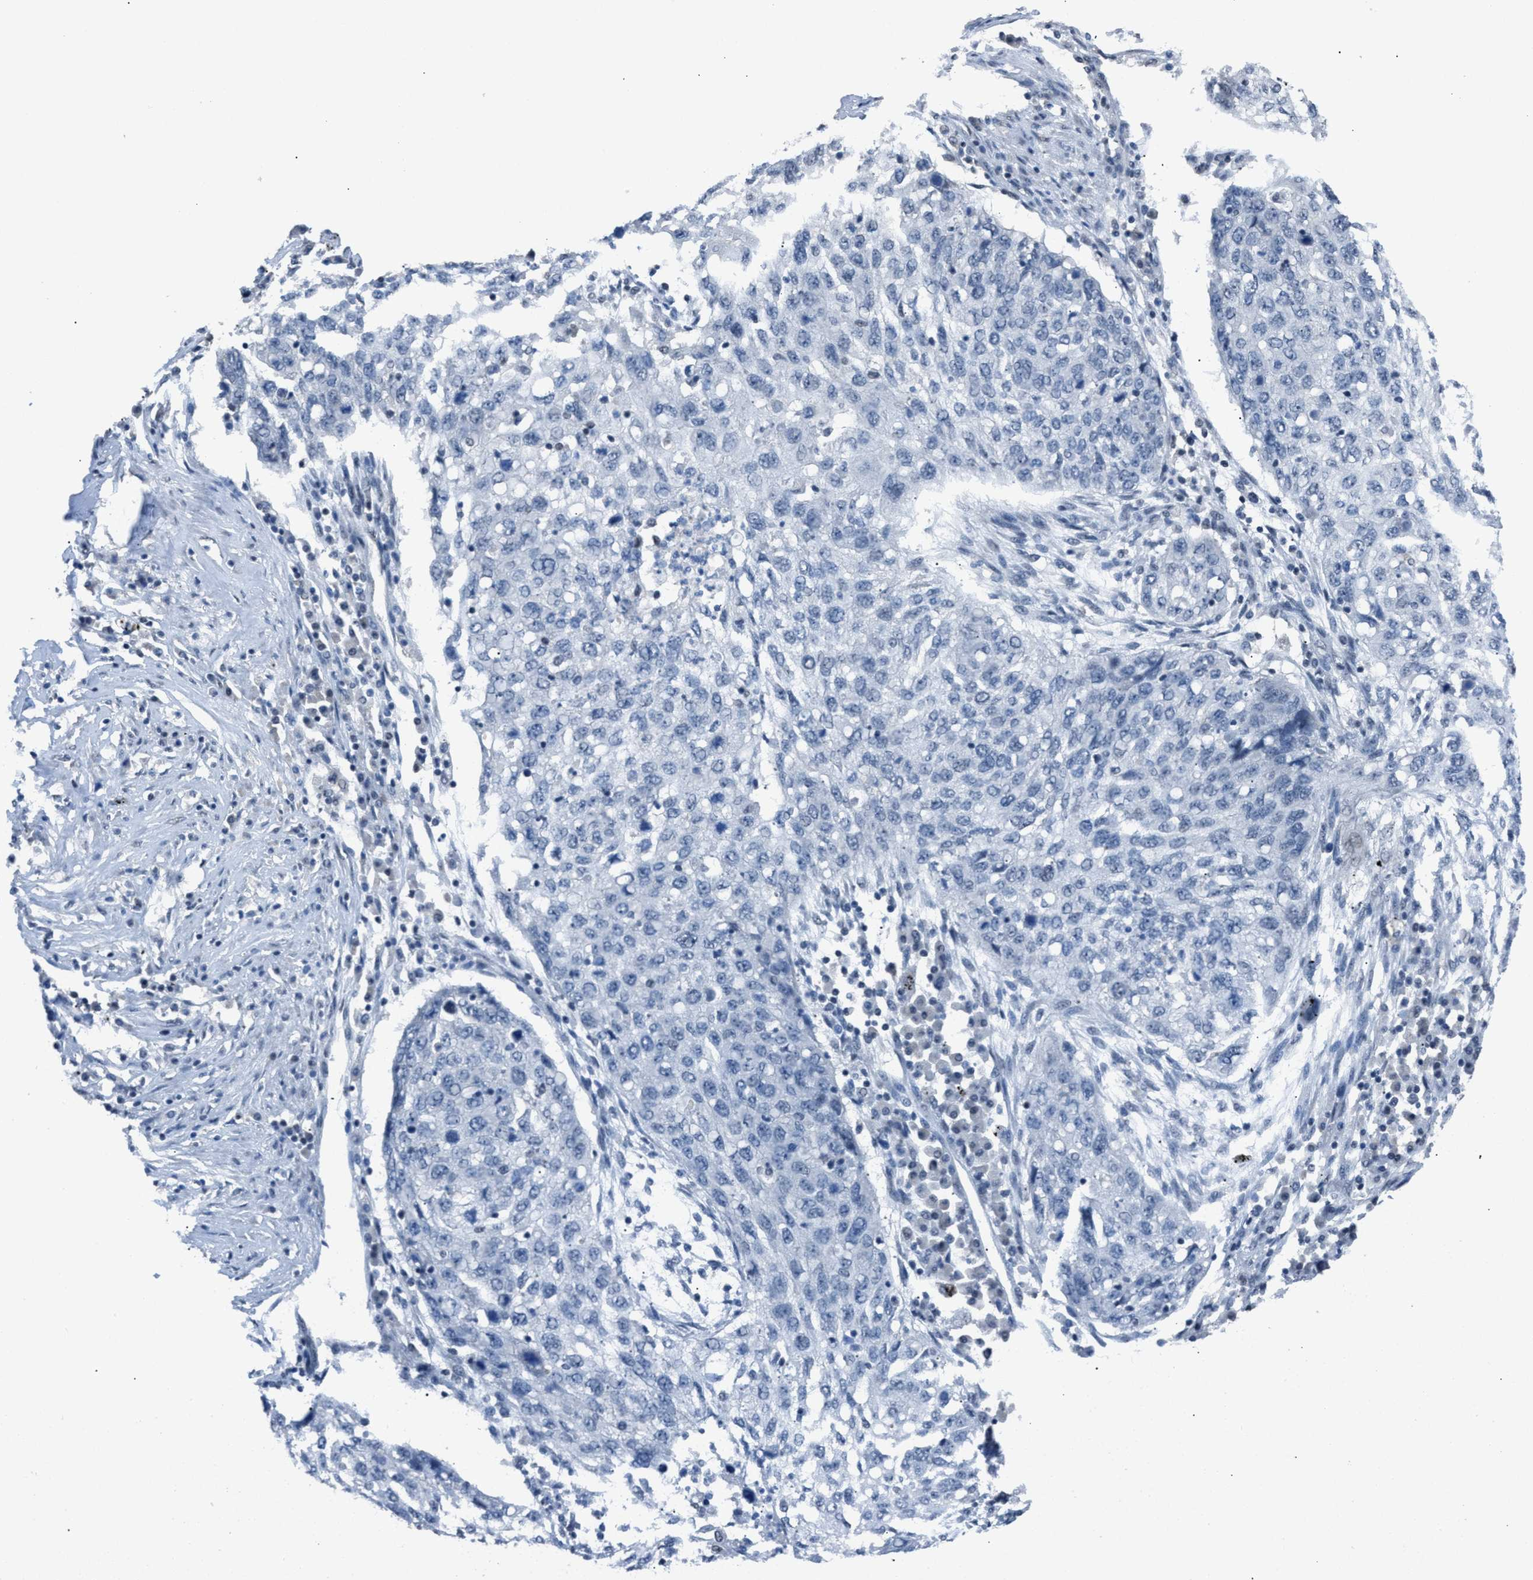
{"staining": {"intensity": "negative", "quantity": "none", "location": "none"}, "tissue": "lung cancer", "cell_type": "Tumor cells", "image_type": "cancer", "snomed": [{"axis": "morphology", "description": "Squamous cell carcinoma, NOS"}, {"axis": "topography", "description": "Lung"}], "caption": "Immunohistochemistry micrograph of neoplastic tissue: human lung squamous cell carcinoma stained with DAB demonstrates no significant protein expression in tumor cells.", "gene": "ZNF276", "patient": {"sex": "female", "age": 63}}